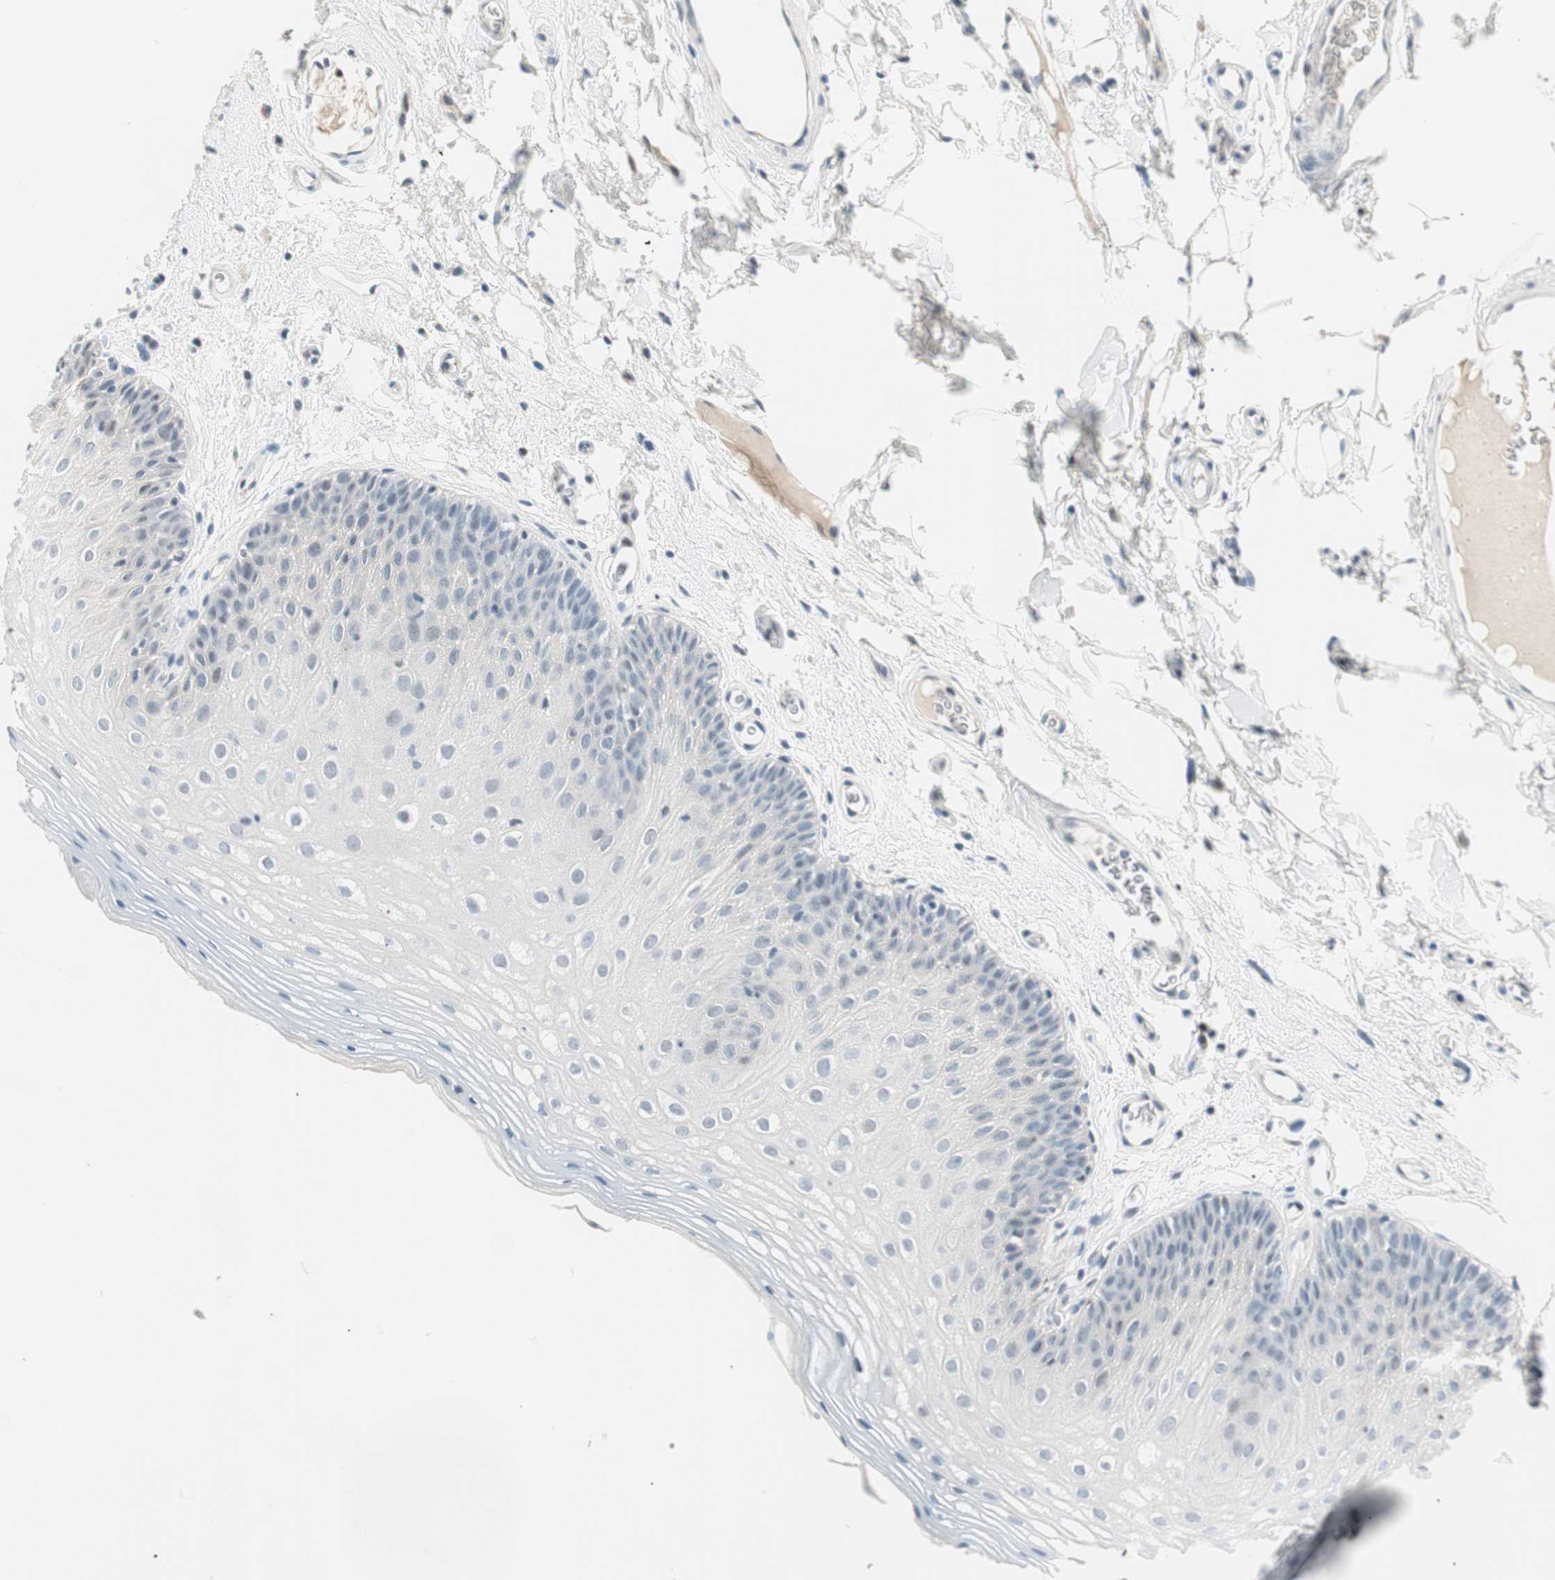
{"staining": {"intensity": "negative", "quantity": "none", "location": "none"}, "tissue": "oral mucosa", "cell_type": "Squamous epithelial cells", "image_type": "normal", "snomed": [{"axis": "morphology", "description": "Normal tissue, NOS"}, {"axis": "morphology", "description": "Squamous cell carcinoma, NOS"}, {"axis": "topography", "description": "Skeletal muscle"}, {"axis": "topography", "description": "Oral tissue"}], "caption": "Immunohistochemistry of unremarkable human oral mucosa exhibits no staining in squamous epithelial cells.", "gene": "HOXB13", "patient": {"sex": "male", "age": 71}}